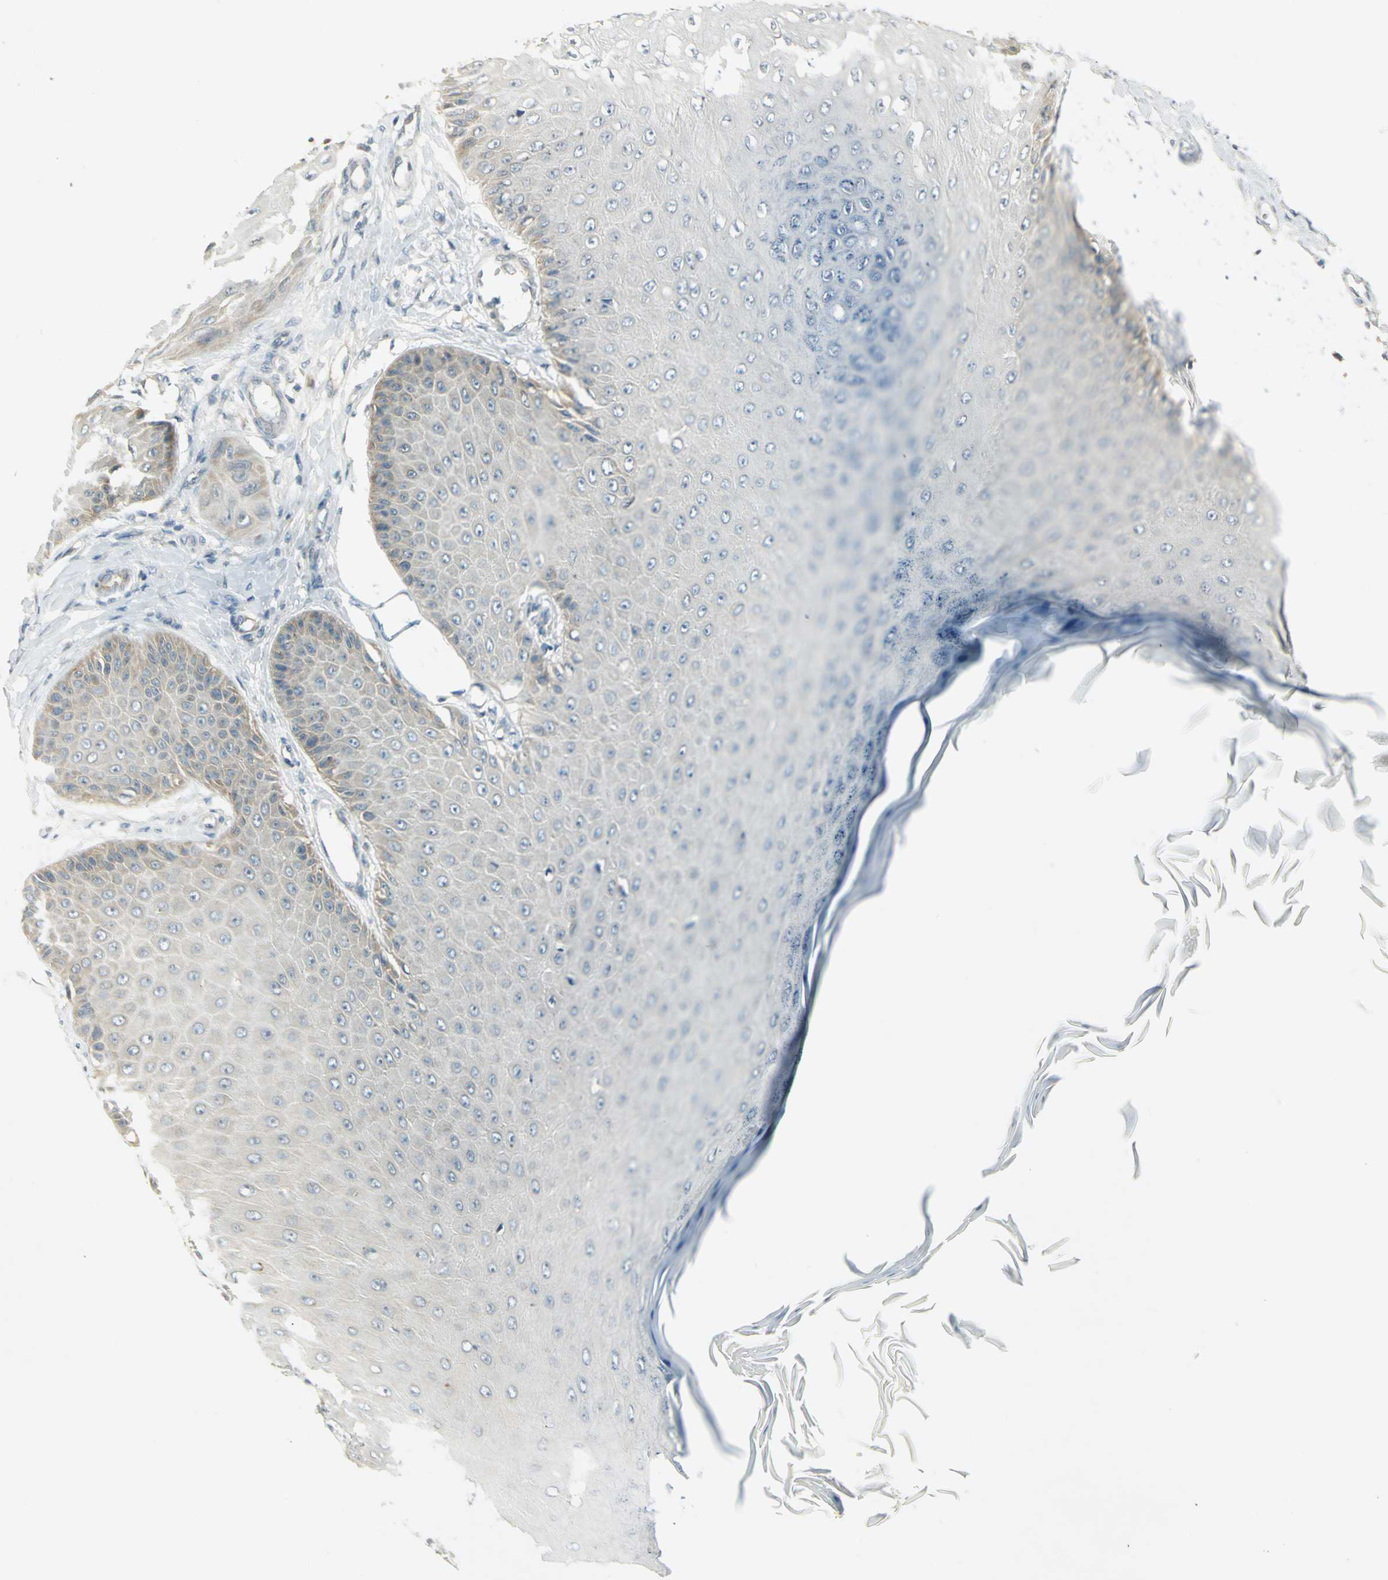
{"staining": {"intensity": "weak", "quantity": "<25%", "location": "cytoplasmic/membranous"}, "tissue": "skin cancer", "cell_type": "Tumor cells", "image_type": "cancer", "snomed": [{"axis": "morphology", "description": "Squamous cell carcinoma, NOS"}, {"axis": "topography", "description": "Skin"}], "caption": "Photomicrograph shows no significant protein expression in tumor cells of skin cancer.", "gene": "FYN", "patient": {"sex": "female", "age": 40}}